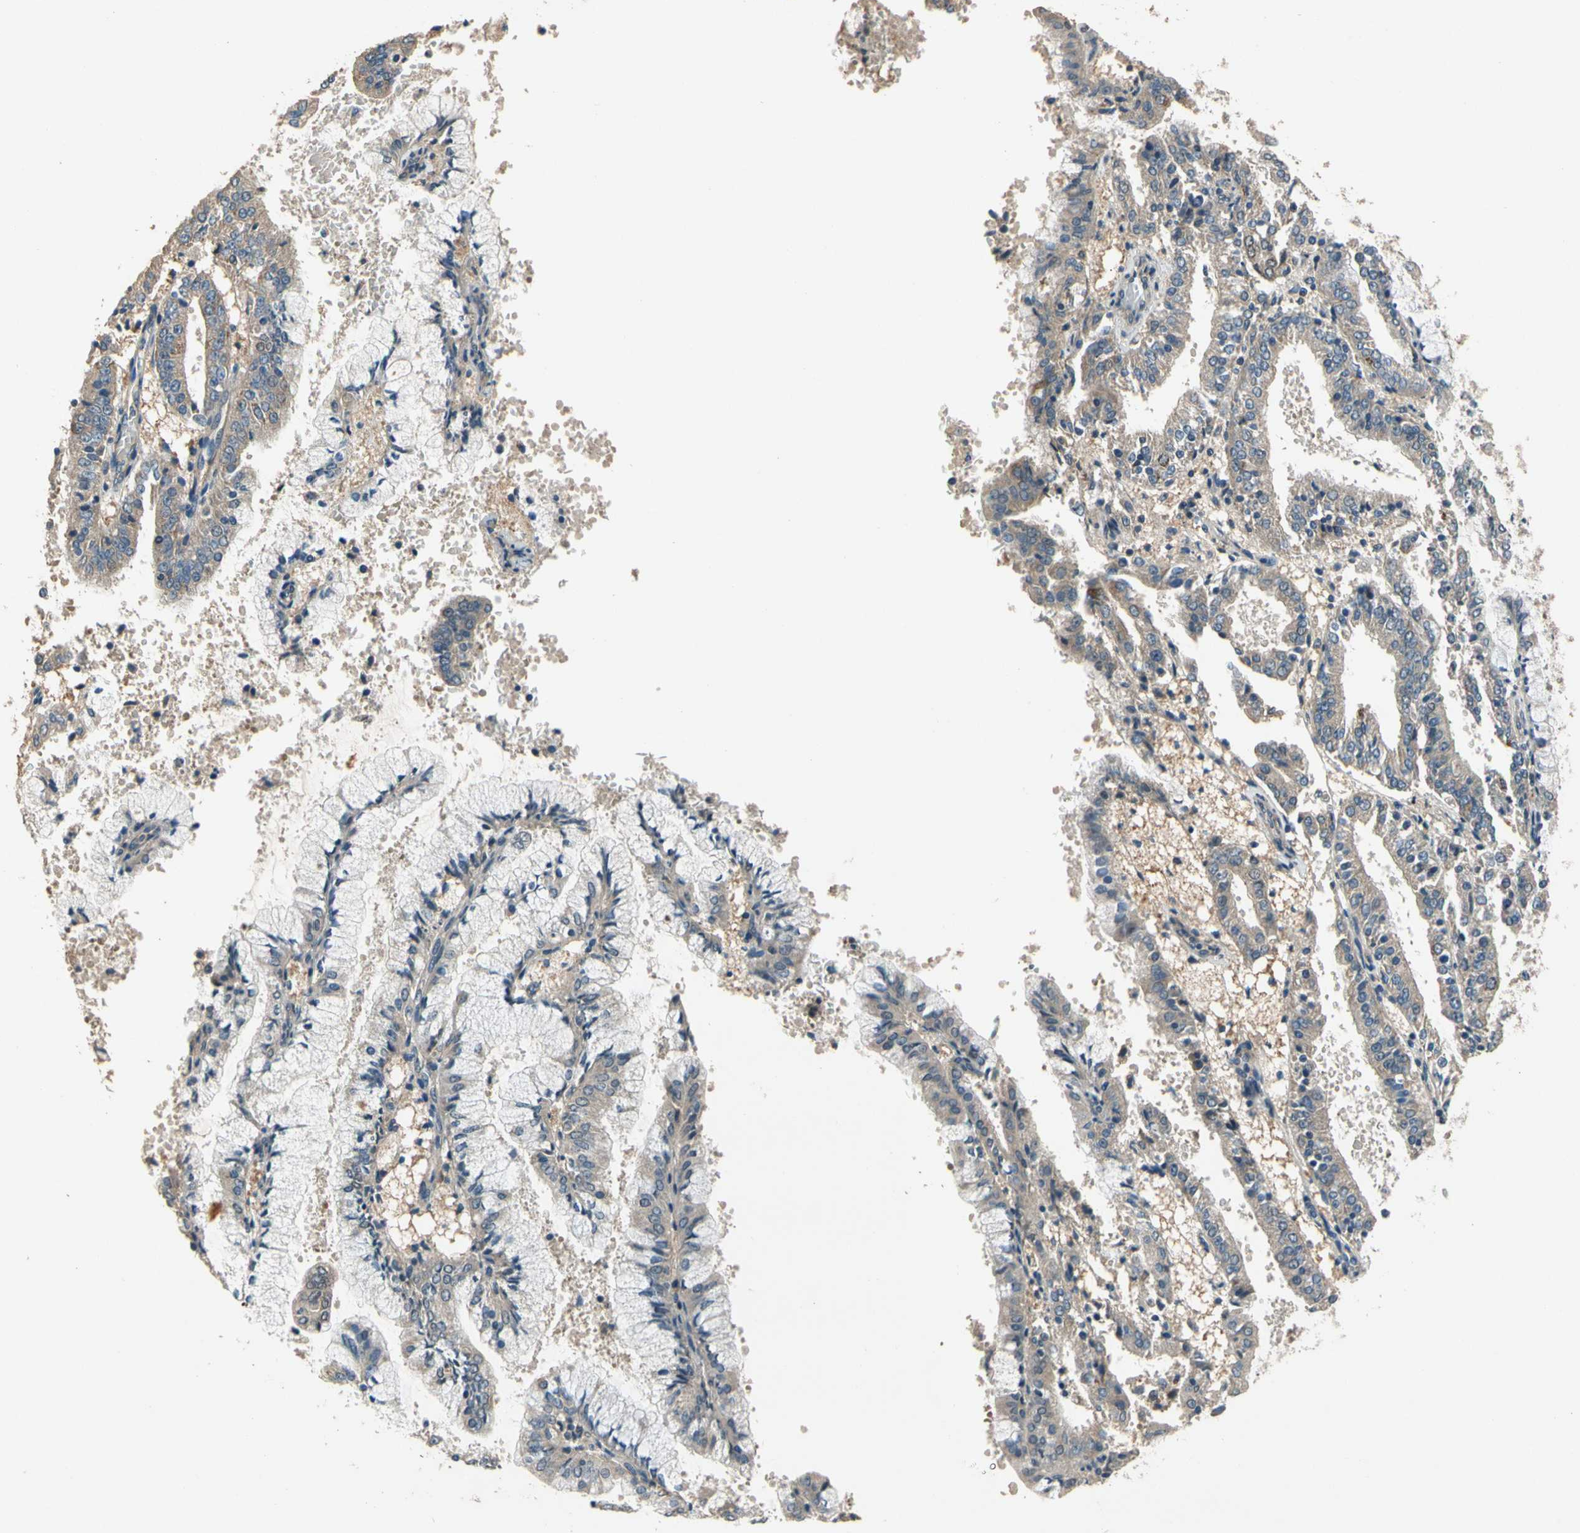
{"staining": {"intensity": "weak", "quantity": "25%-75%", "location": "cytoplasmic/membranous"}, "tissue": "endometrial cancer", "cell_type": "Tumor cells", "image_type": "cancer", "snomed": [{"axis": "morphology", "description": "Adenocarcinoma, NOS"}, {"axis": "topography", "description": "Endometrium"}], "caption": "About 25%-75% of tumor cells in human endometrial adenocarcinoma display weak cytoplasmic/membranous protein positivity as visualized by brown immunohistochemical staining.", "gene": "ALKBH3", "patient": {"sex": "female", "age": 63}}